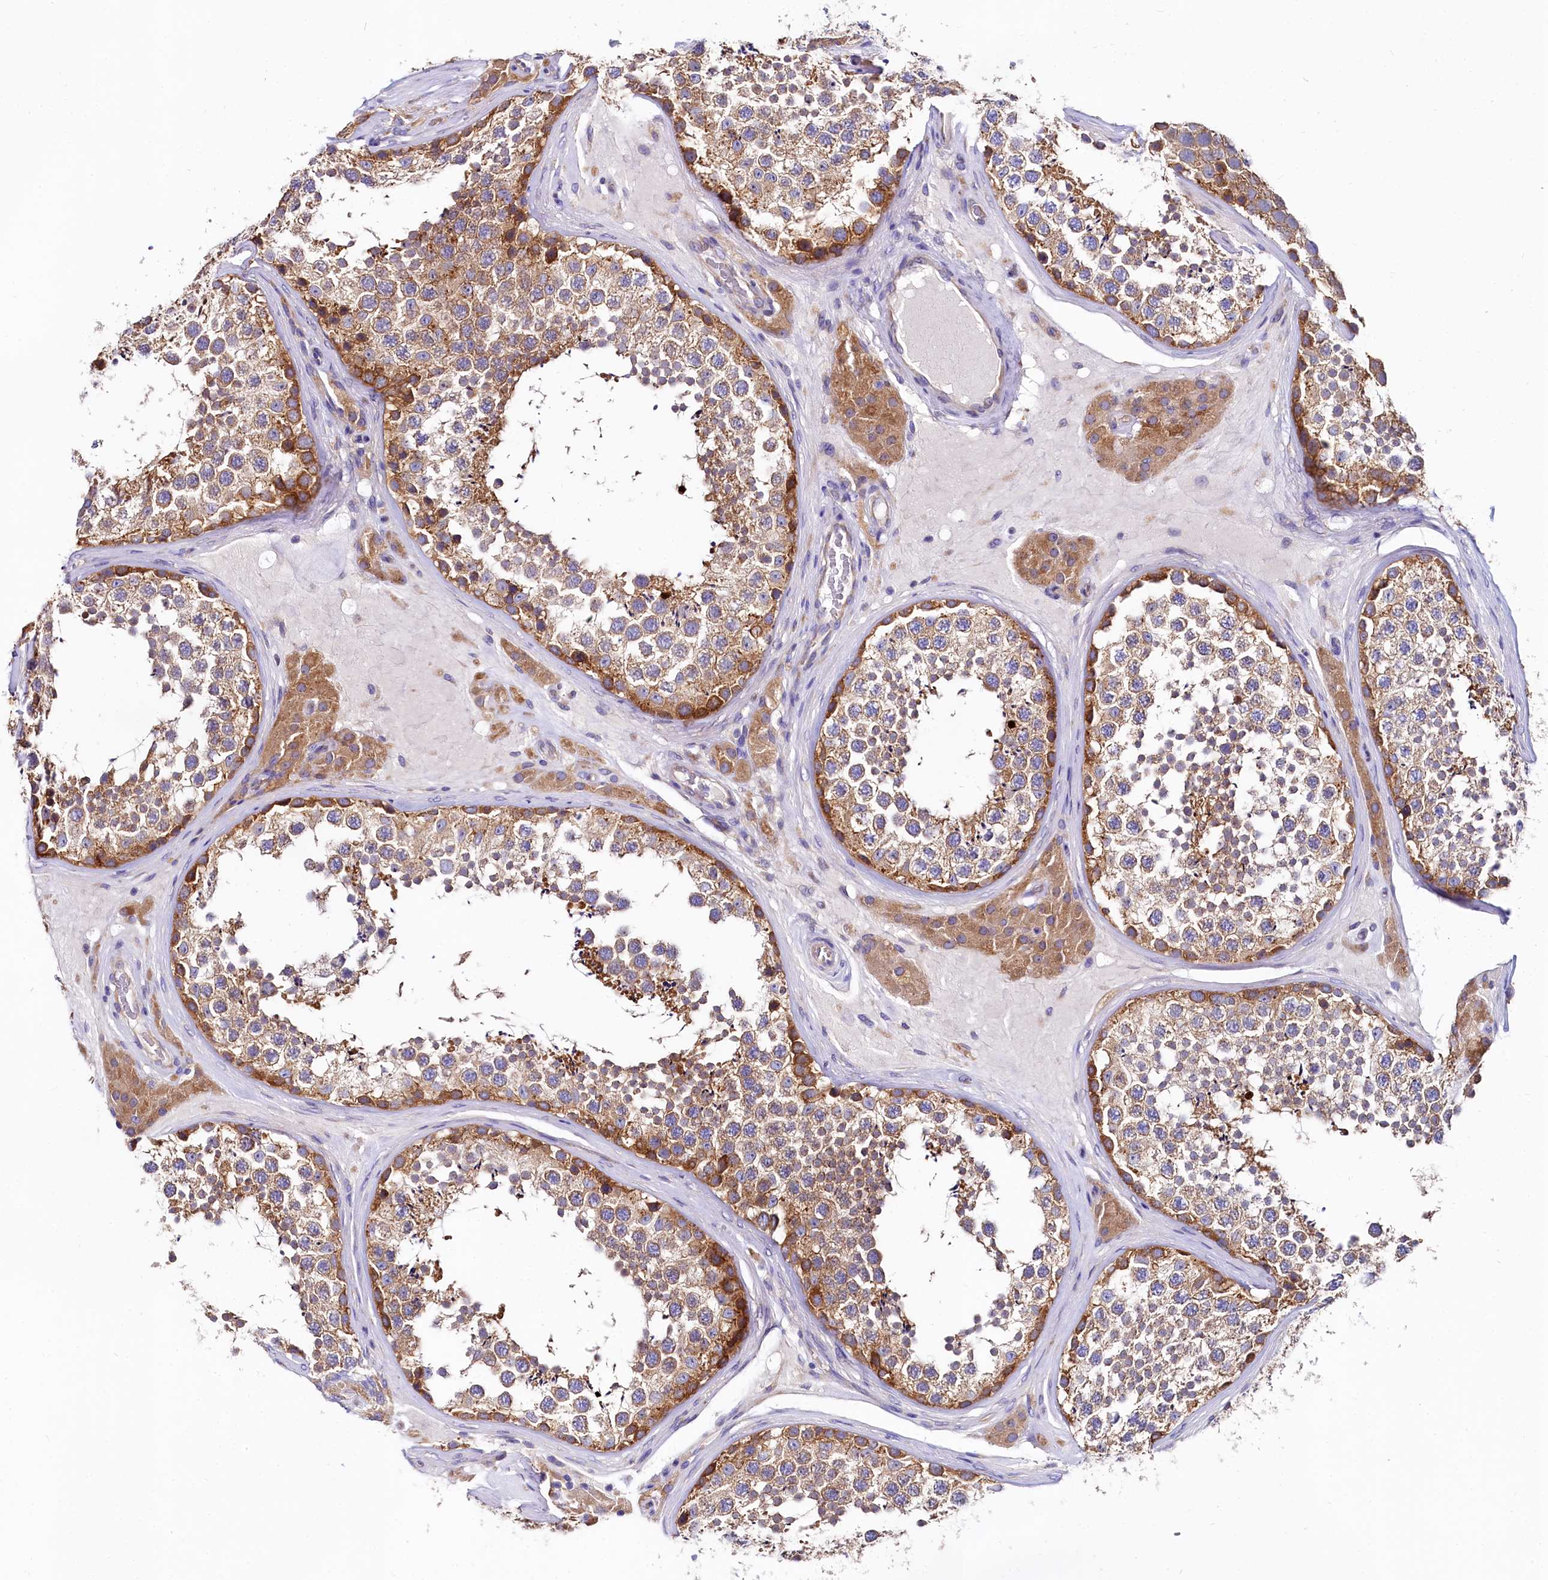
{"staining": {"intensity": "strong", "quantity": ">75%", "location": "cytoplasmic/membranous"}, "tissue": "testis", "cell_type": "Cells in seminiferous ducts", "image_type": "normal", "snomed": [{"axis": "morphology", "description": "Normal tissue, NOS"}, {"axis": "topography", "description": "Testis"}], "caption": "Immunohistochemistry of benign human testis exhibits high levels of strong cytoplasmic/membranous staining in approximately >75% of cells in seminiferous ducts.", "gene": "QARS1", "patient": {"sex": "male", "age": 46}}